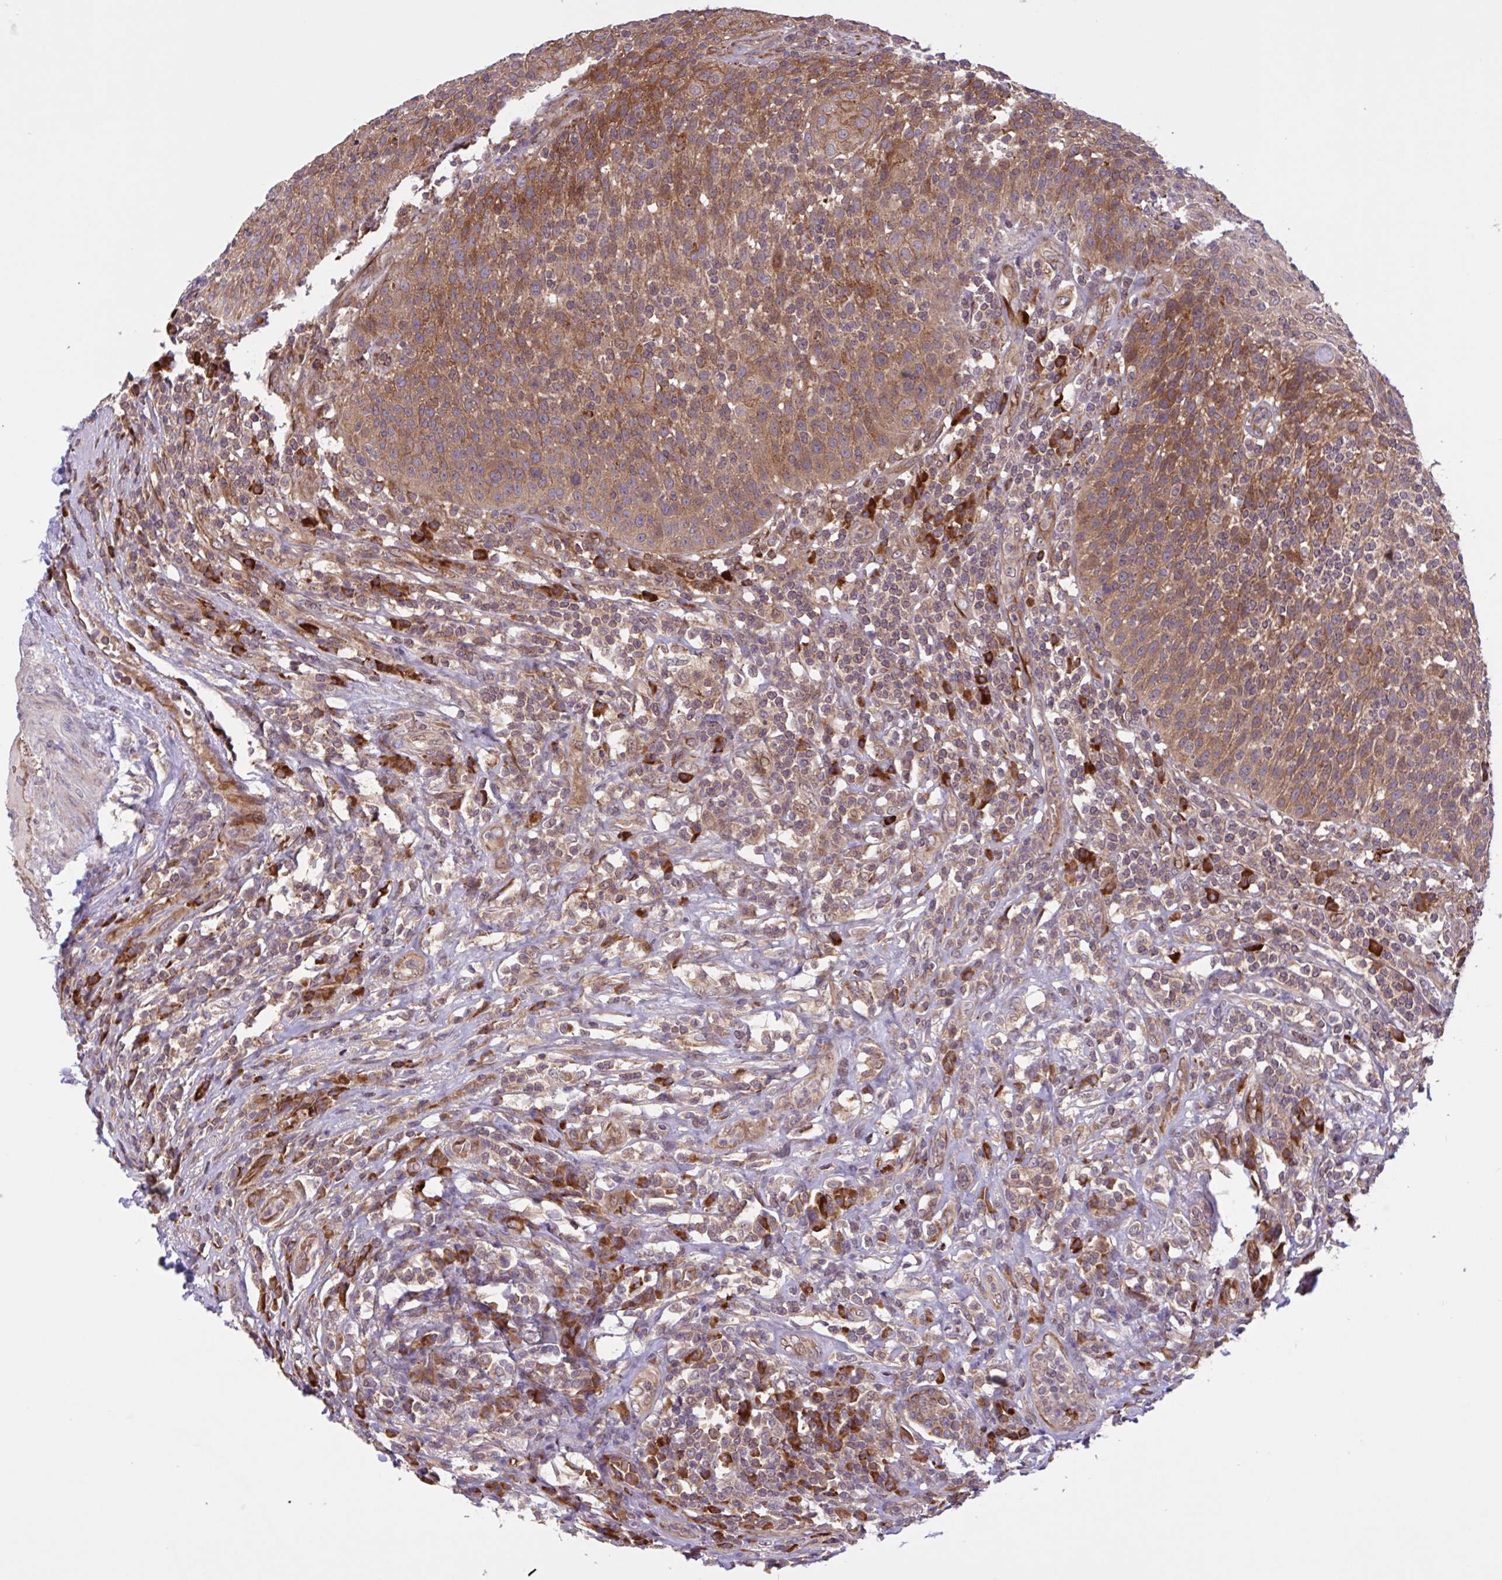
{"staining": {"intensity": "moderate", "quantity": ">75%", "location": "cytoplasmic/membranous"}, "tissue": "urothelial cancer", "cell_type": "Tumor cells", "image_type": "cancer", "snomed": [{"axis": "morphology", "description": "Urothelial carcinoma, High grade"}, {"axis": "topography", "description": "Urinary bladder"}], "caption": "A brown stain labels moderate cytoplasmic/membranous positivity of a protein in high-grade urothelial carcinoma tumor cells.", "gene": "INTS10", "patient": {"sex": "female", "age": 70}}